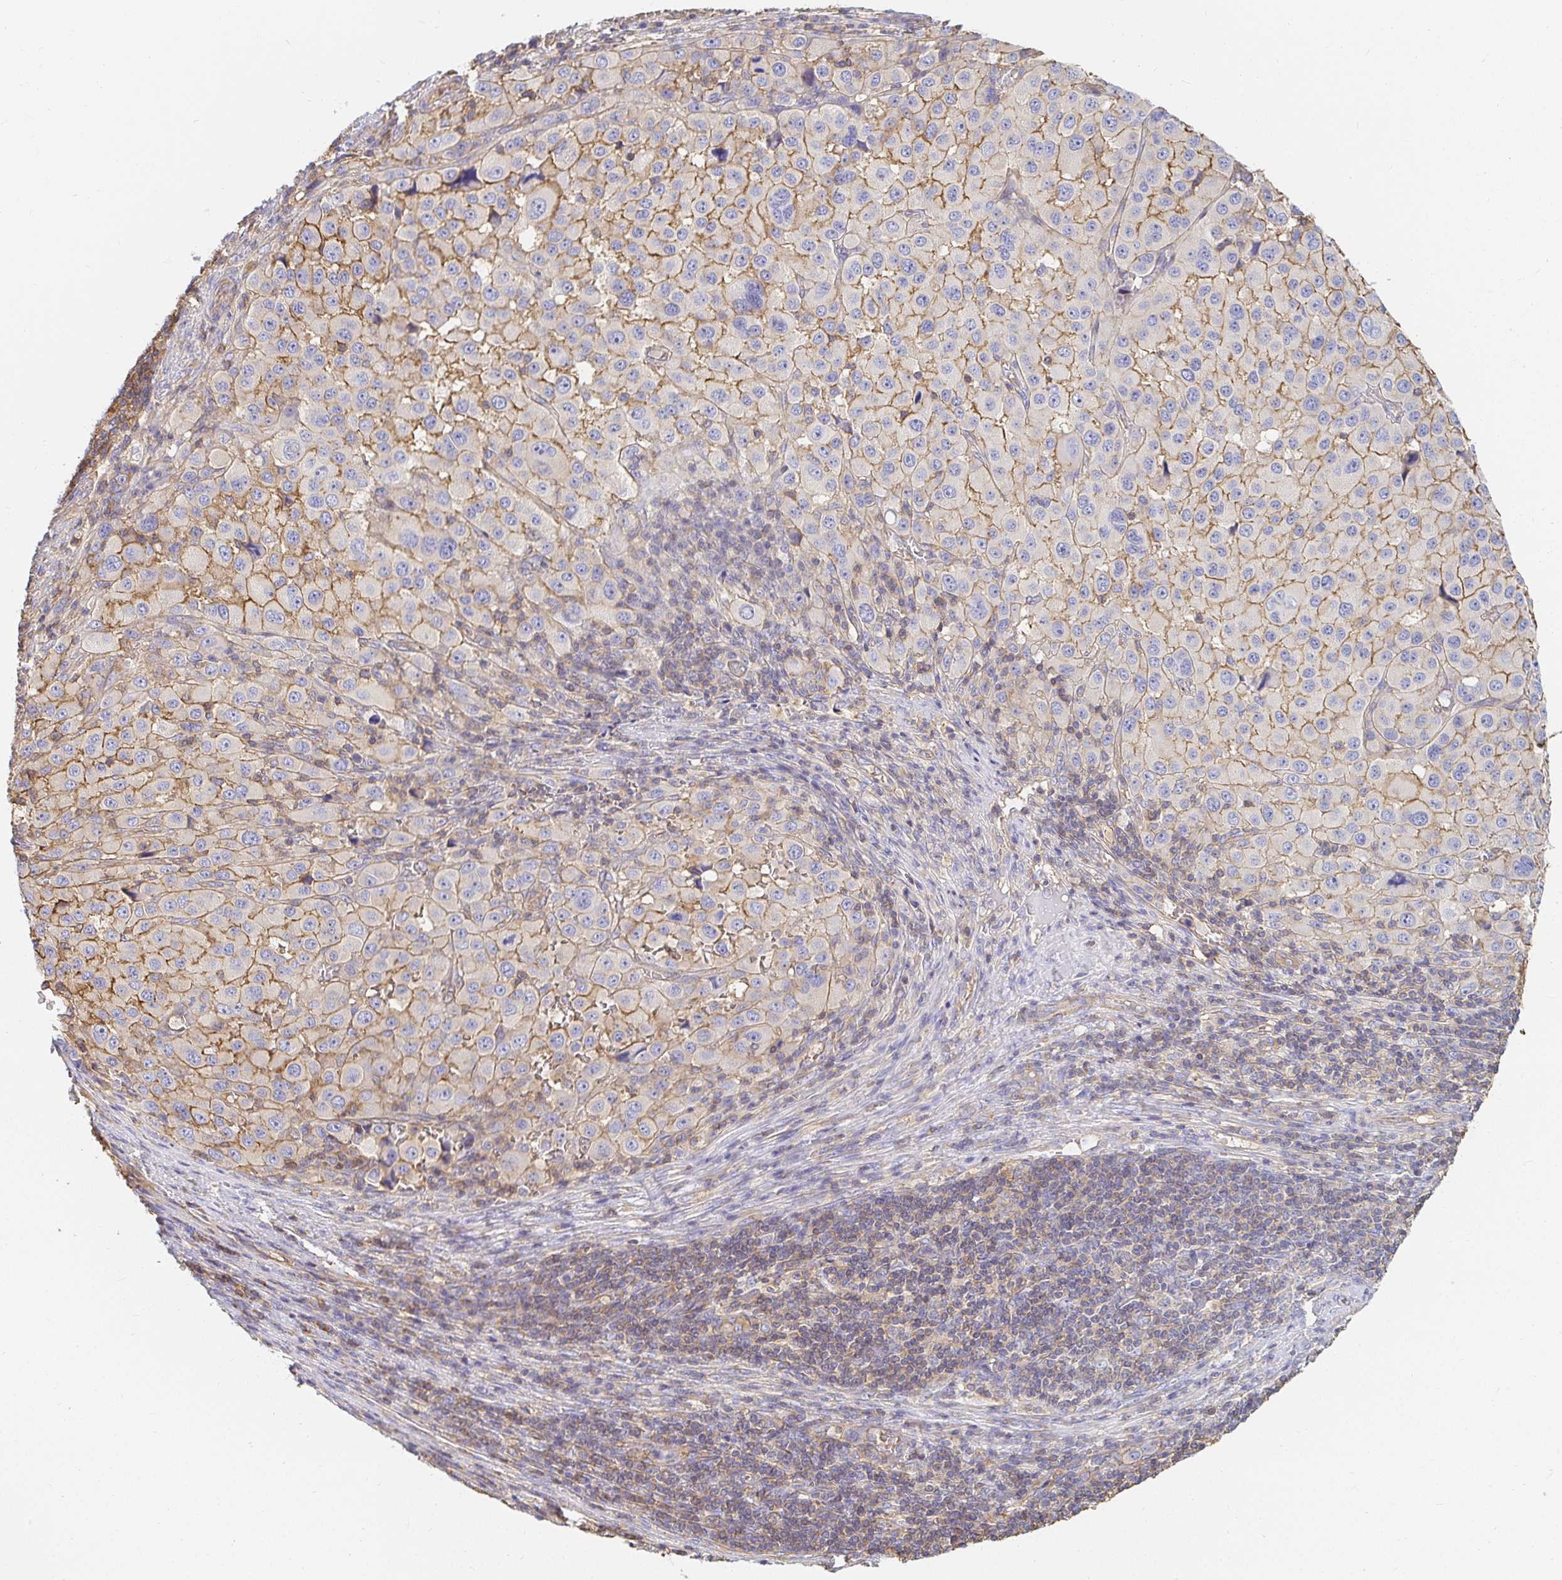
{"staining": {"intensity": "moderate", "quantity": "<25%", "location": "cytoplasmic/membranous"}, "tissue": "melanoma", "cell_type": "Tumor cells", "image_type": "cancer", "snomed": [{"axis": "morphology", "description": "Malignant melanoma, Metastatic site"}, {"axis": "topography", "description": "Lymph node"}], "caption": "Tumor cells reveal moderate cytoplasmic/membranous positivity in about <25% of cells in malignant melanoma (metastatic site).", "gene": "TSPAN19", "patient": {"sex": "female", "age": 65}}